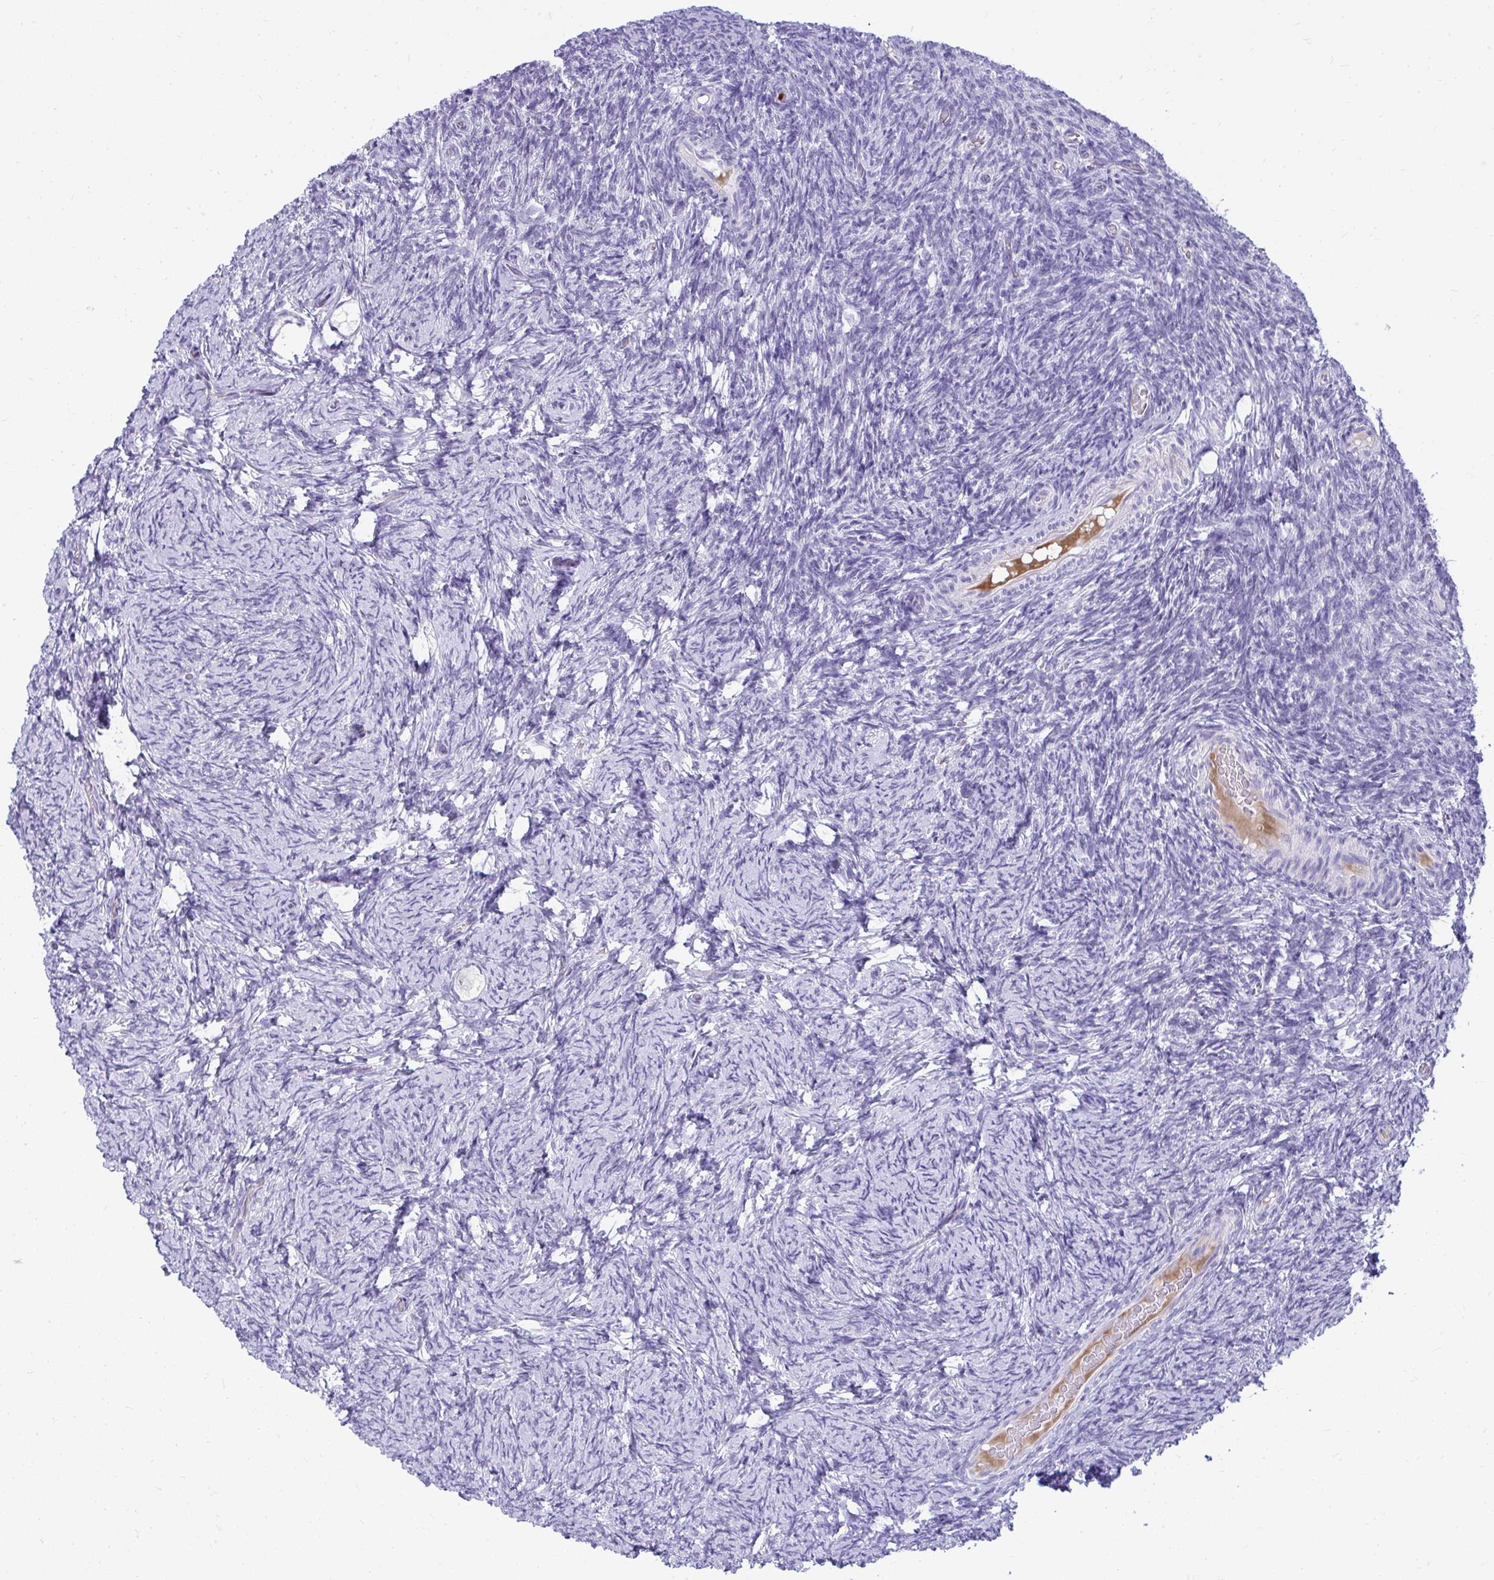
{"staining": {"intensity": "negative", "quantity": "none", "location": "none"}, "tissue": "ovary", "cell_type": "Follicle cells", "image_type": "normal", "snomed": [{"axis": "morphology", "description": "Normal tissue, NOS"}, {"axis": "topography", "description": "Ovary"}], "caption": "IHC histopathology image of unremarkable ovary: human ovary stained with DAB shows no significant protein staining in follicle cells. (Stains: DAB immunohistochemistry with hematoxylin counter stain, Microscopy: brightfield microscopy at high magnification).", "gene": "TSBP1", "patient": {"sex": "female", "age": 34}}